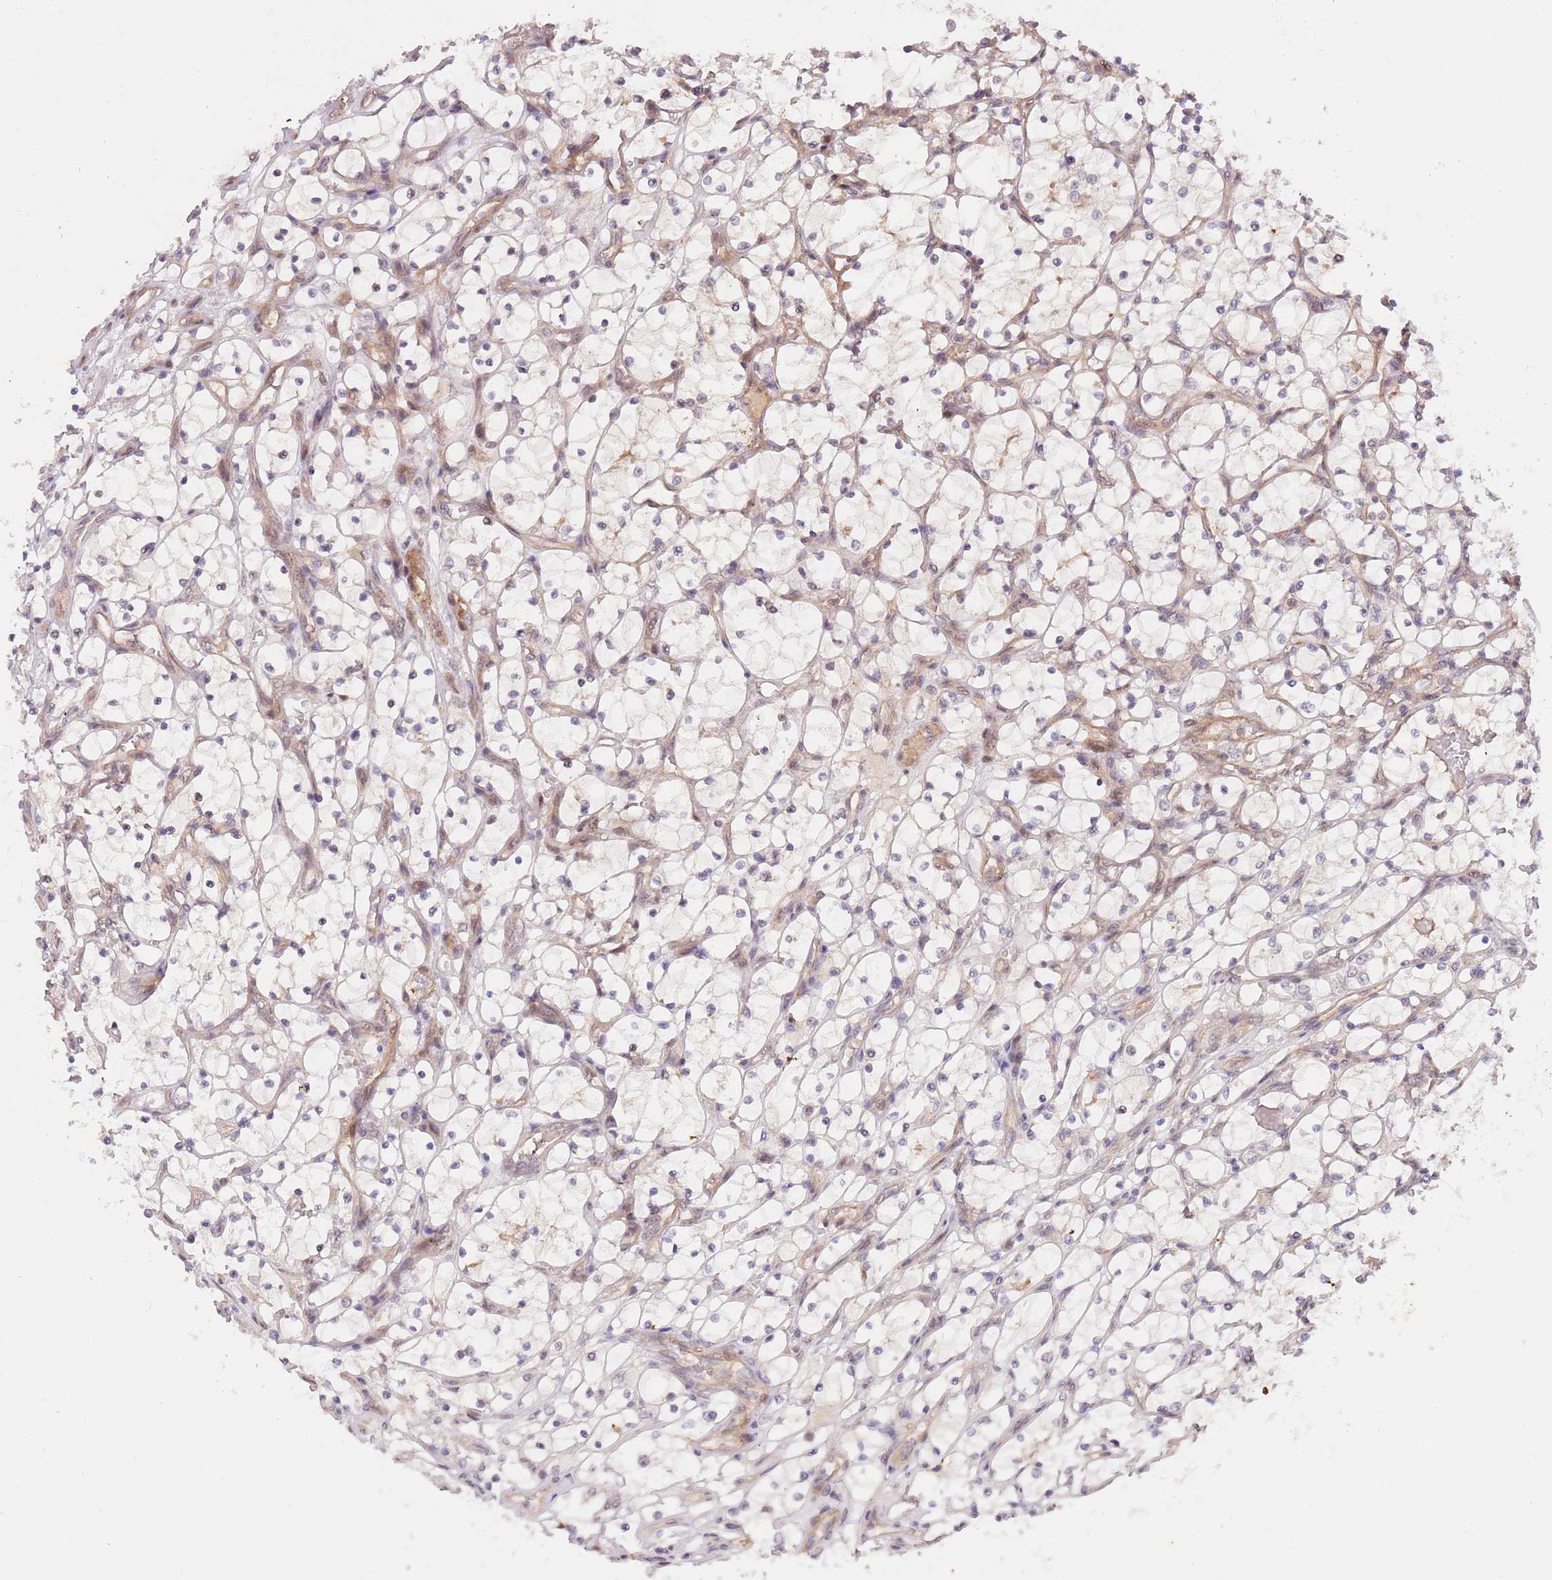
{"staining": {"intensity": "negative", "quantity": "none", "location": "none"}, "tissue": "renal cancer", "cell_type": "Tumor cells", "image_type": "cancer", "snomed": [{"axis": "morphology", "description": "Adenocarcinoma, NOS"}, {"axis": "topography", "description": "Kidney"}], "caption": "Immunohistochemistry of human renal adenocarcinoma demonstrates no staining in tumor cells.", "gene": "PRR16", "patient": {"sex": "female", "age": 69}}